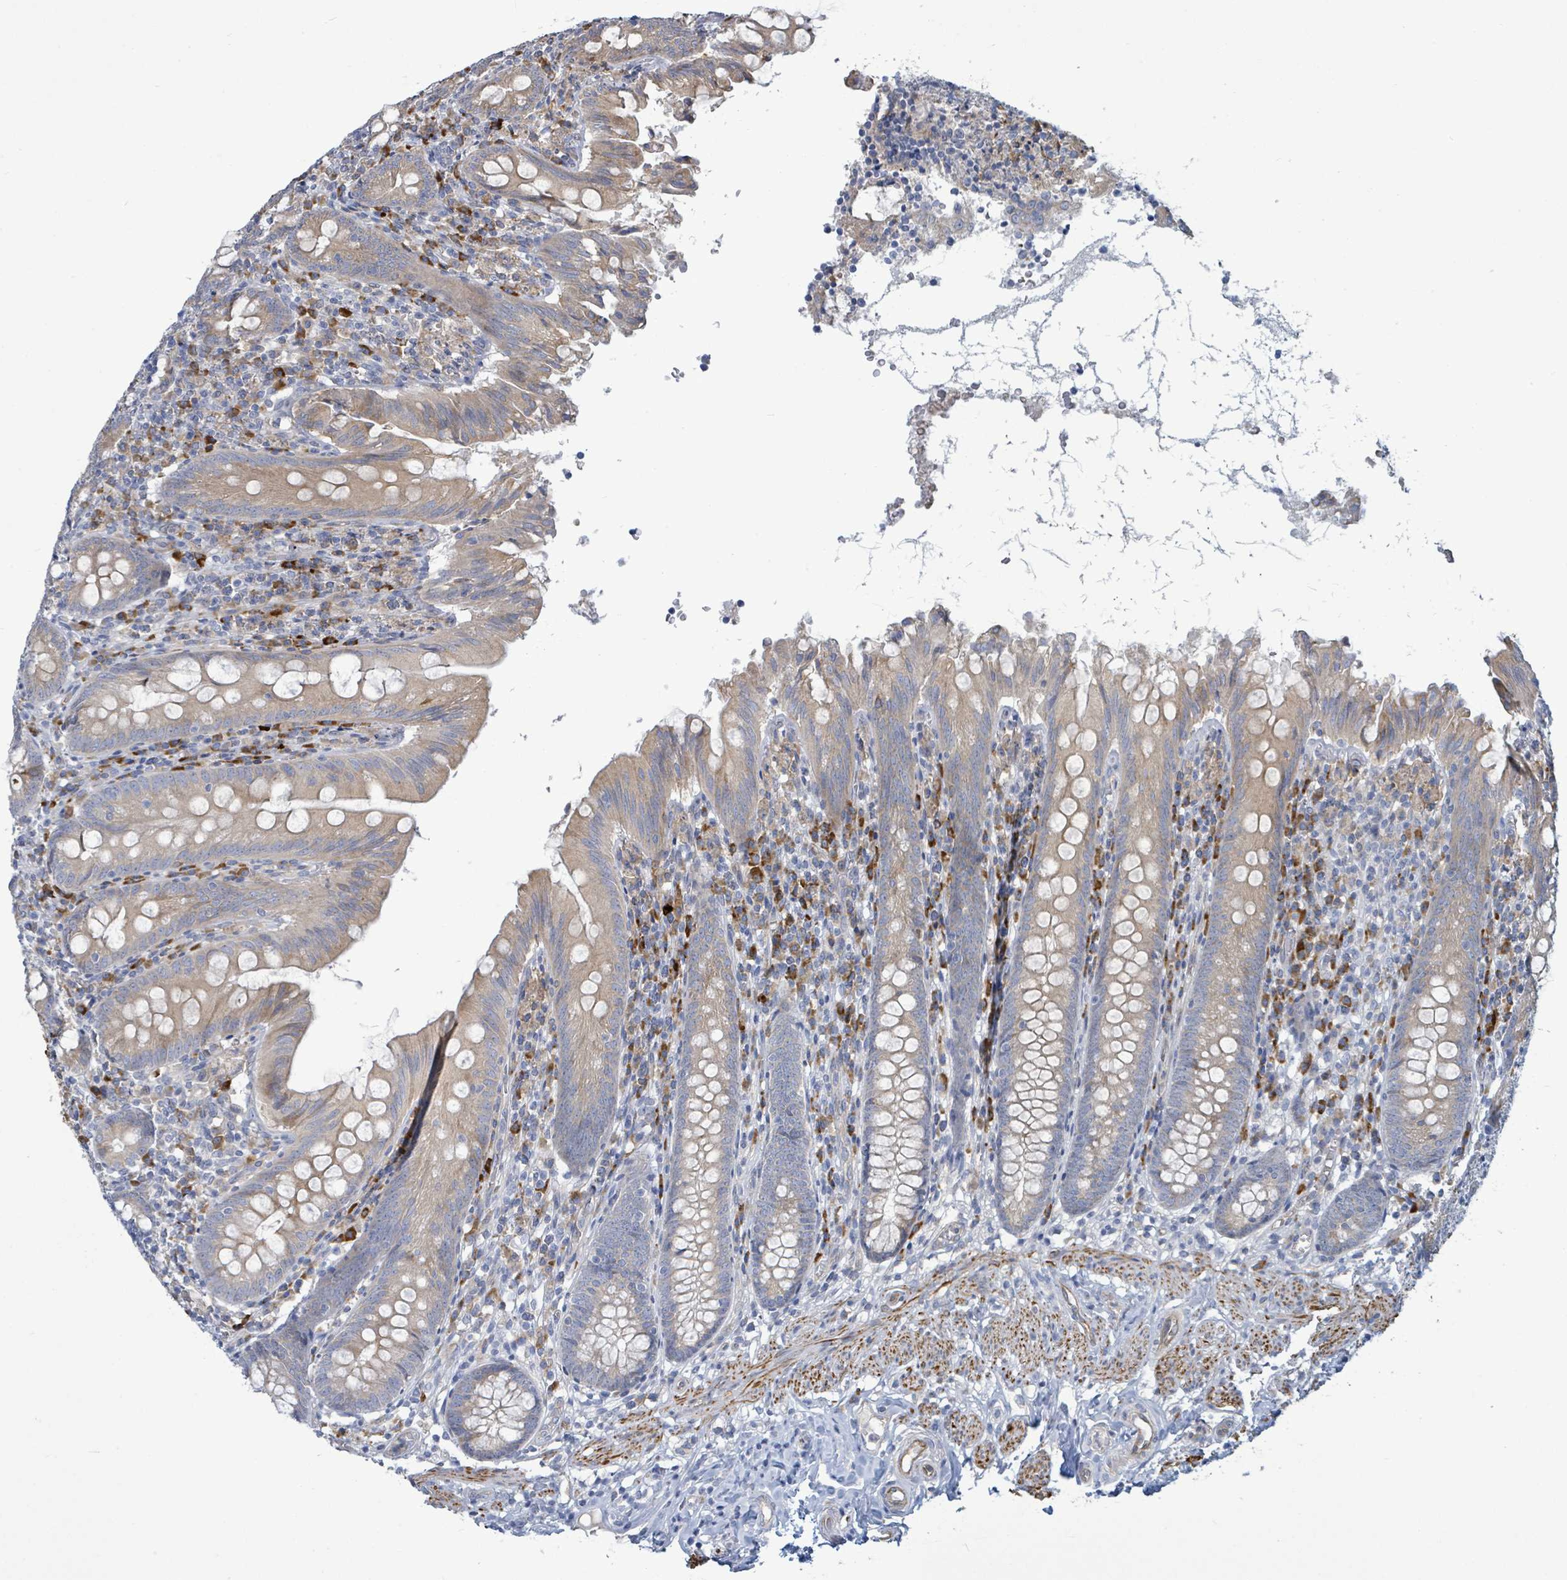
{"staining": {"intensity": "moderate", "quantity": "25%-75%", "location": "cytoplasmic/membranous"}, "tissue": "appendix", "cell_type": "Glandular cells", "image_type": "normal", "snomed": [{"axis": "morphology", "description": "Normal tissue, NOS"}, {"axis": "topography", "description": "Appendix"}], "caption": "Moderate cytoplasmic/membranous protein positivity is identified in approximately 25%-75% of glandular cells in appendix. Immunohistochemistry (ihc) stains the protein in brown and the nuclei are stained blue.", "gene": "SIRPB1", "patient": {"sex": "male", "age": 55}}